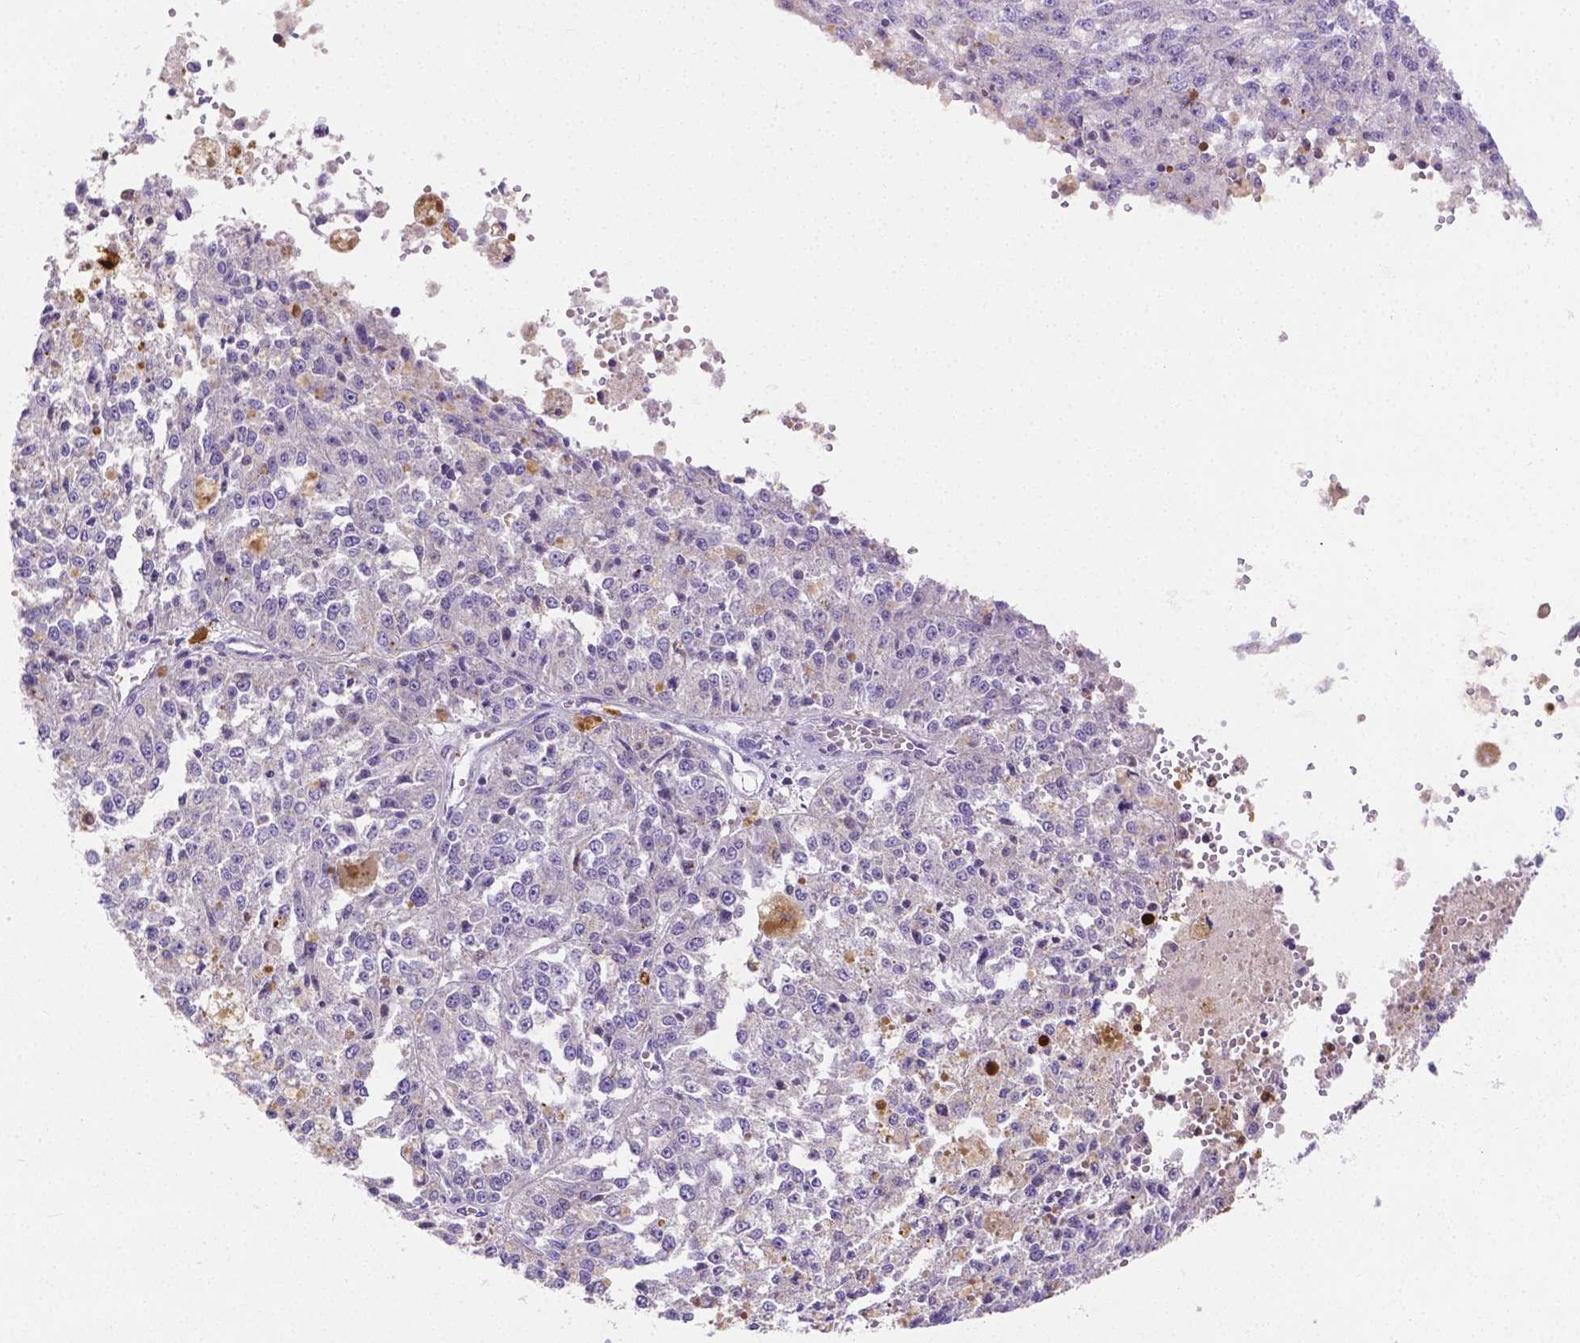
{"staining": {"intensity": "negative", "quantity": "none", "location": "none"}, "tissue": "melanoma", "cell_type": "Tumor cells", "image_type": "cancer", "snomed": [{"axis": "morphology", "description": "Malignant melanoma, Metastatic site"}, {"axis": "topography", "description": "Lymph node"}], "caption": "IHC of human malignant melanoma (metastatic site) shows no staining in tumor cells.", "gene": "ZNRD2", "patient": {"sex": "female", "age": 64}}